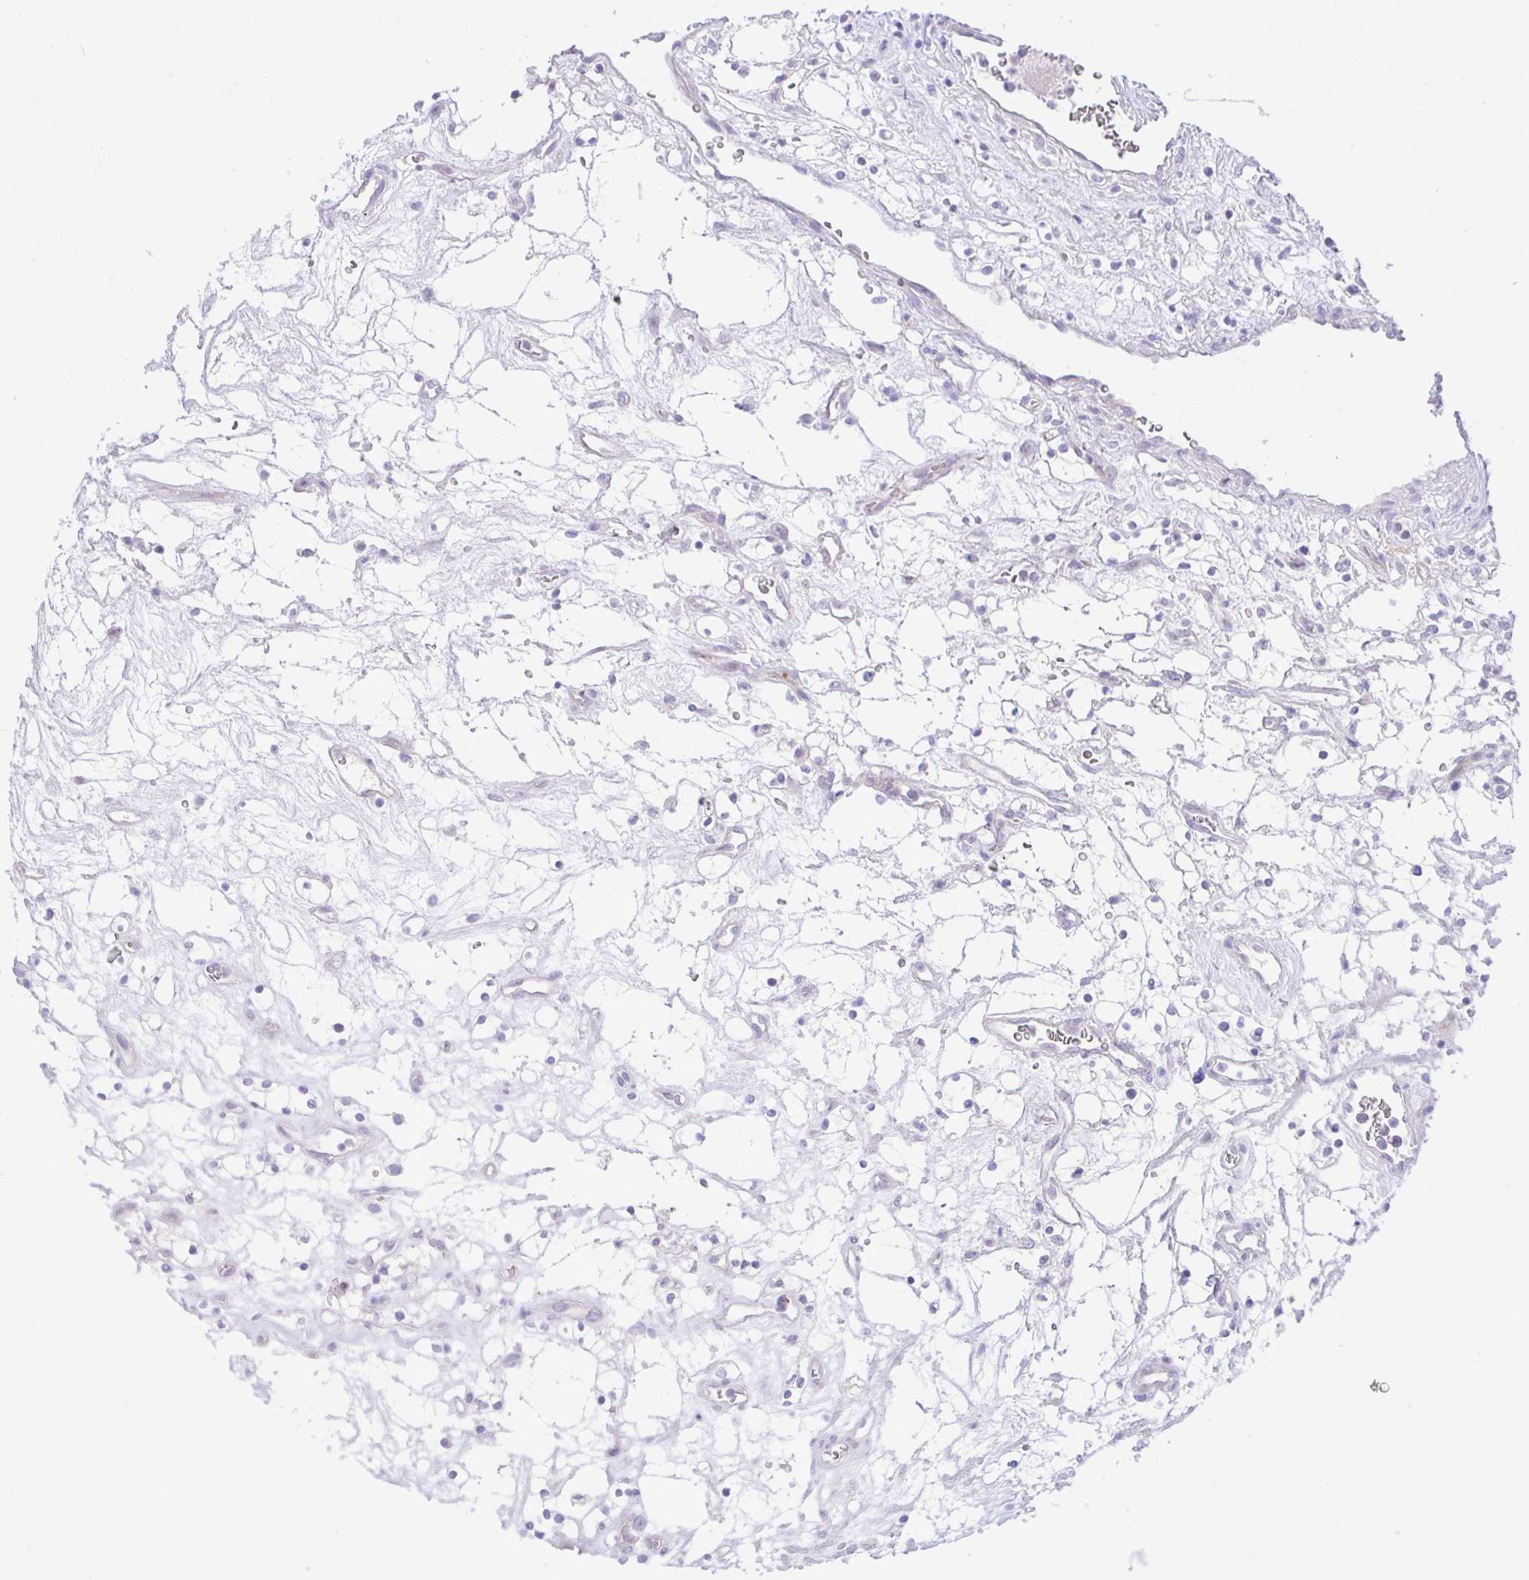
{"staining": {"intensity": "negative", "quantity": "none", "location": "none"}, "tissue": "renal cancer", "cell_type": "Tumor cells", "image_type": "cancer", "snomed": [{"axis": "morphology", "description": "Adenocarcinoma, NOS"}, {"axis": "topography", "description": "Kidney"}], "caption": "Photomicrograph shows no significant protein expression in tumor cells of renal cancer (adenocarcinoma).", "gene": "ZNF101", "patient": {"sex": "female", "age": 69}}